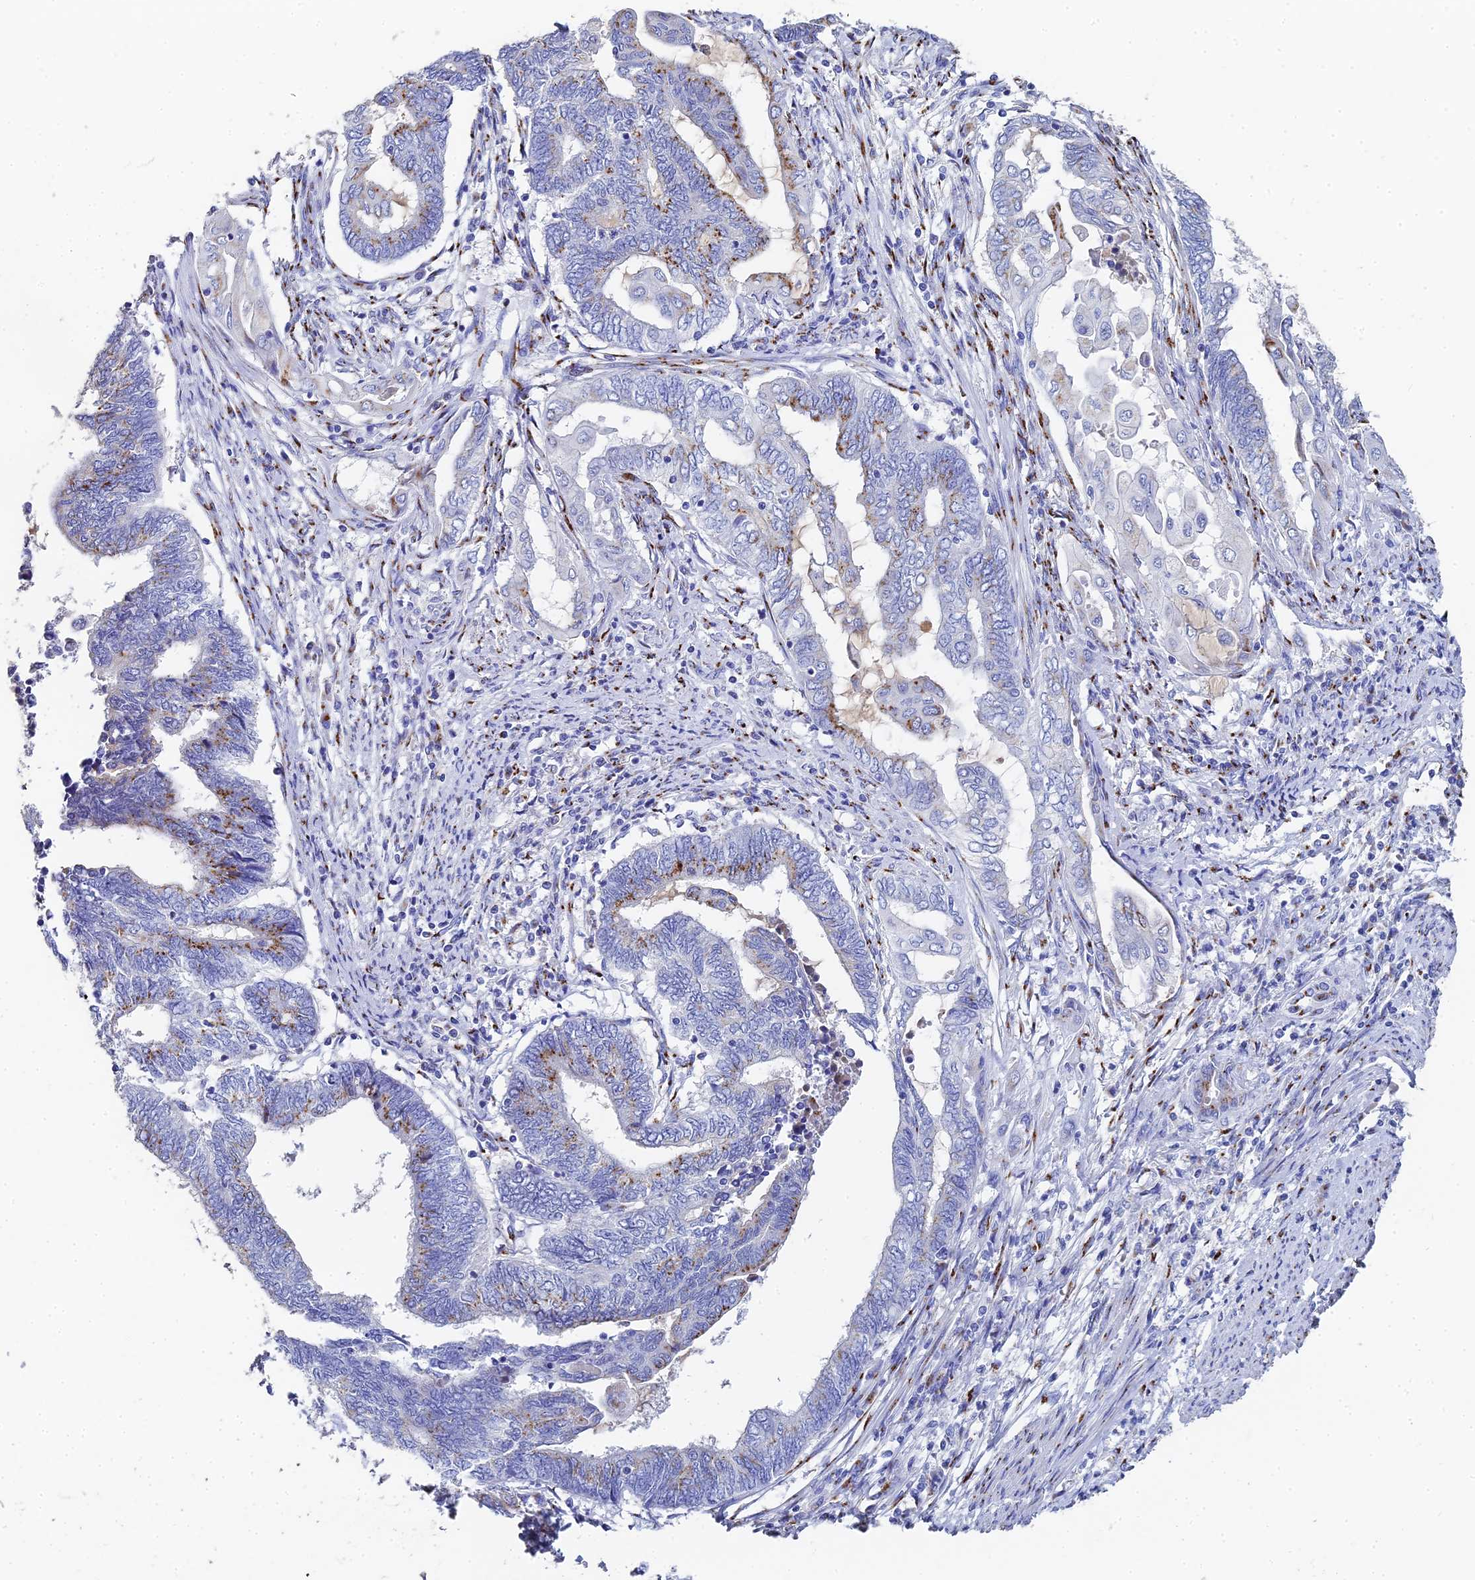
{"staining": {"intensity": "moderate", "quantity": "25%-75%", "location": "cytoplasmic/membranous"}, "tissue": "endometrial cancer", "cell_type": "Tumor cells", "image_type": "cancer", "snomed": [{"axis": "morphology", "description": "Adenocarcinoma, NOS"}, {"axis": "topography", "description": "Uterus"}, {"axis": "topography", "description": "Endometrium"}], "caption": "IHC micrograph of neoplastic tissue: endometrial cancer (adenocarcinoma) stained using immunohistochemistry displays medium levels of moderate protein expression localized specifically in the cytoplasmic/membranous of tumor cells, appearing as a cytoplasmic/membranous brown color.", "gene": "ENSG00000268674", "patient": {"sex": "female", "age": 70}}